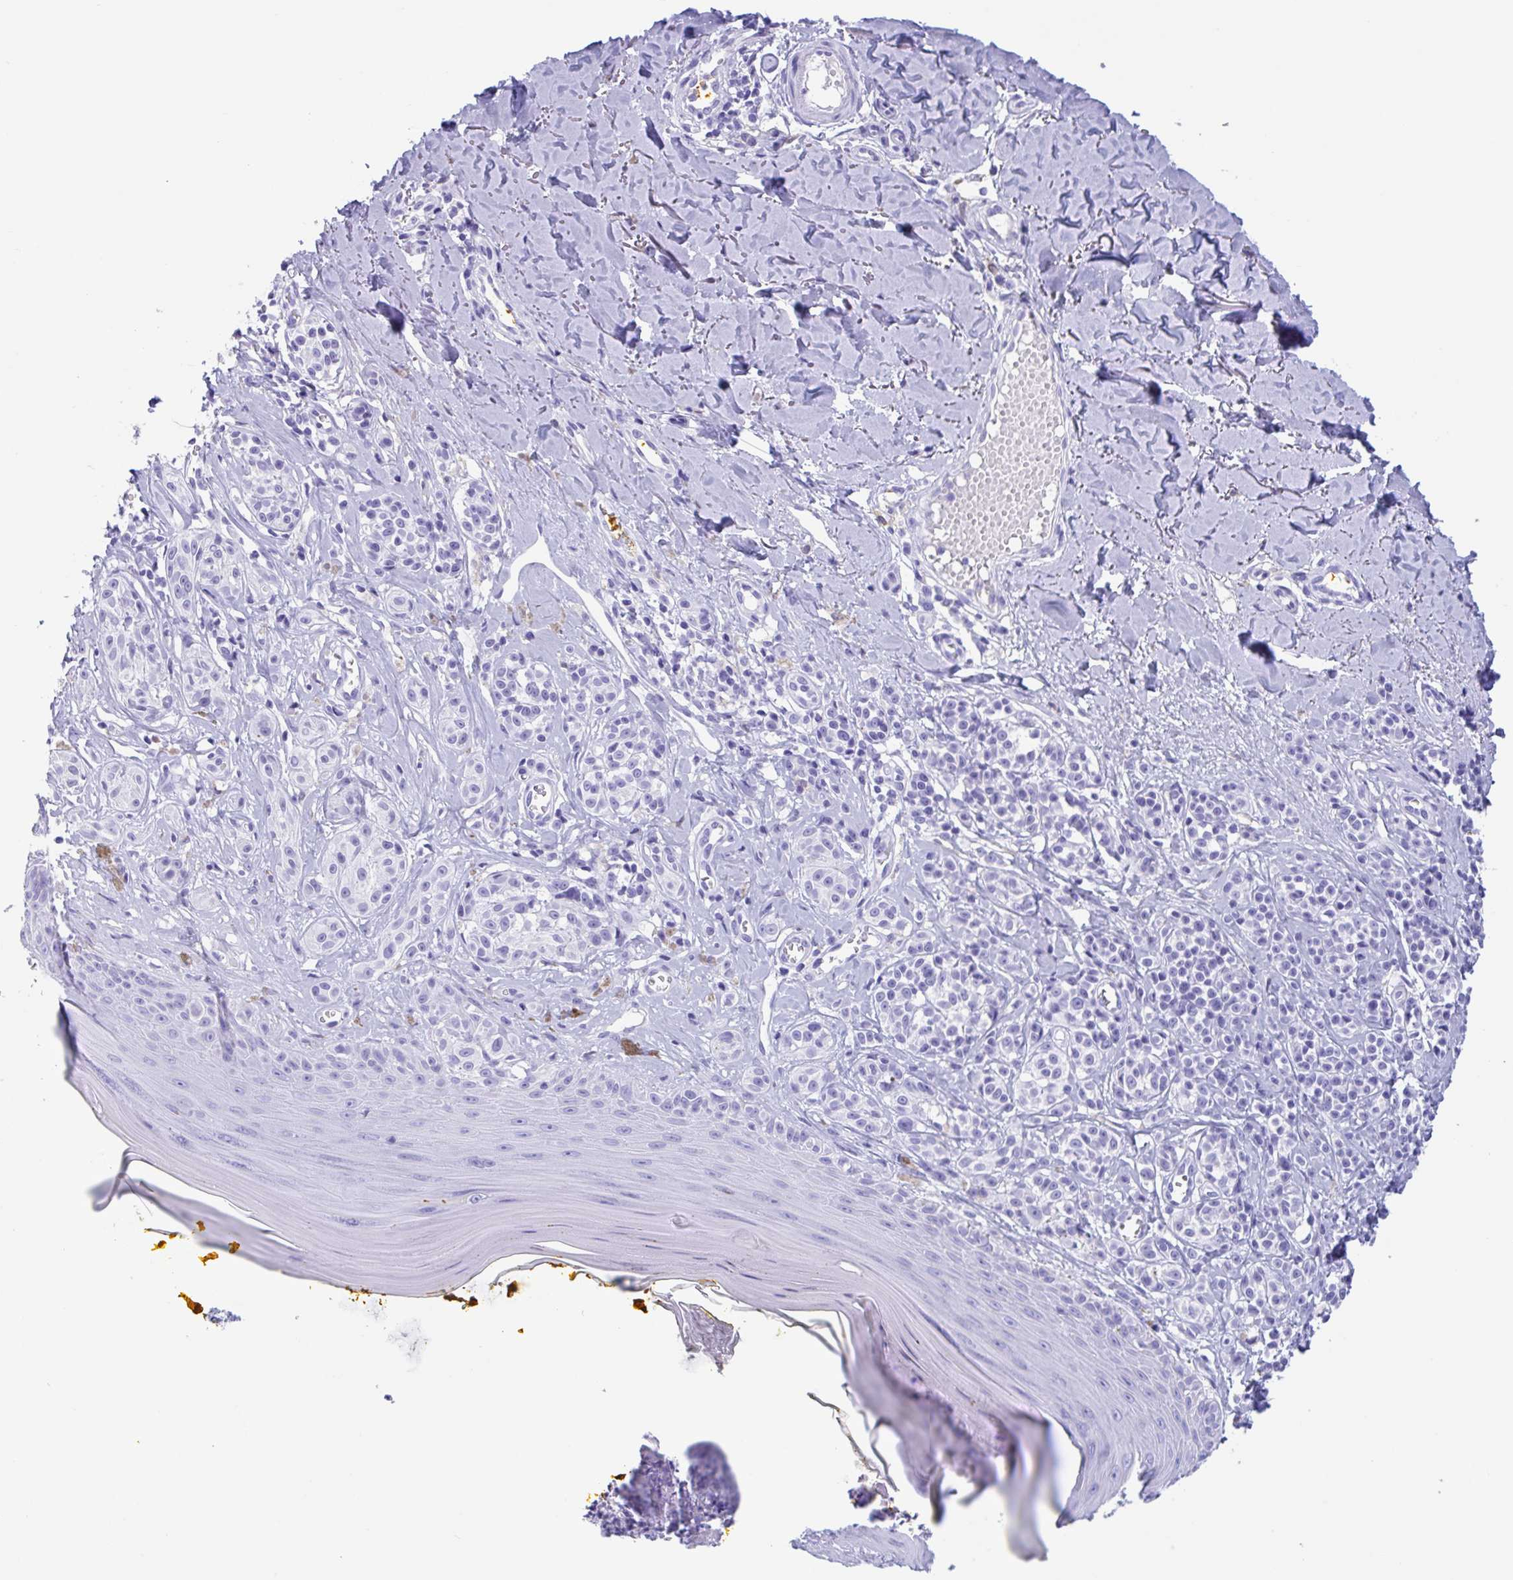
{"staining": {"intensity": "negative", "quantity": "none", "location": "none"}, "tissue": "melanoma", "cell_type": "Tumor cells", "image_type": "cancer", "snomed": [{"axis": "morphology", "description": "Malignant melanoma, NOS"}, {"axis": "topography", "description": "Skin"}], "caption": "Tumor cells are negative for brown protein staining in malignant melanoma. Brightfield microscopy of immunohistochemistry (IHC) stained with DAB (3,3'-diaminobenzidine) (brown) and hematoxylin (blue), captured at high magnification.", "gene": "ZNF850", "patient": {"sex": "male", "age": 74}}